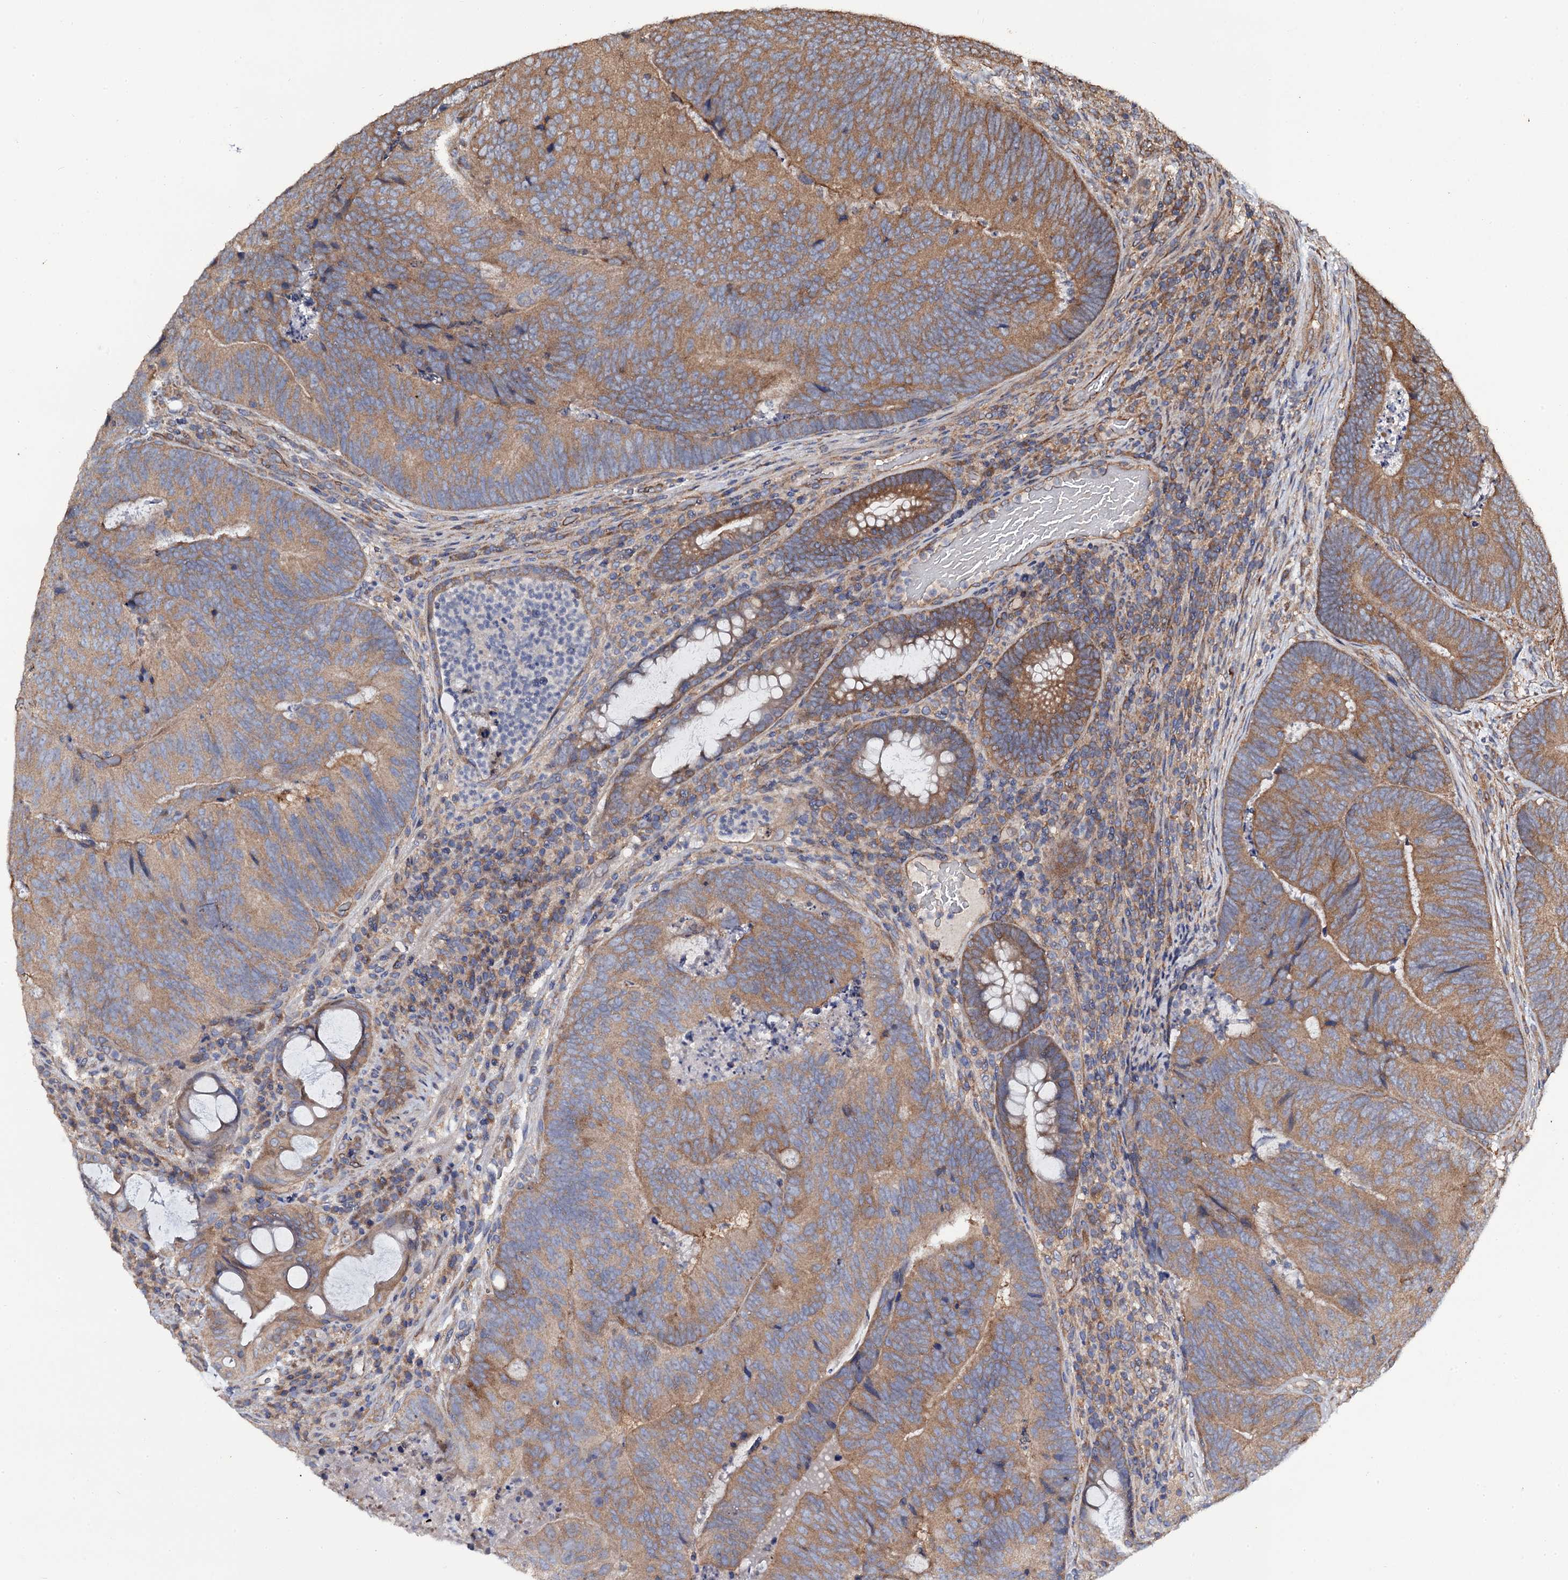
{"staining": {"intensity": "moderate", "quantity": ">75%", "location": "cytoplasmic/membranous"}, "tissue": "colorectal cancer", "cell_type": "Tumor cells", "image_type": "cancer", "snomed": [{"axis": "morphology", "description": "Adenocarcinoma, NOS"}, {"axis": "topography", "description": "Colon"}], "caption": "Human adenocarcinoma (colorectal) stained with a protein marker demonstrates moderate staining in tumor cells.", "gene": "TTC23", "patient": {"sex": "female", "age": 67}}